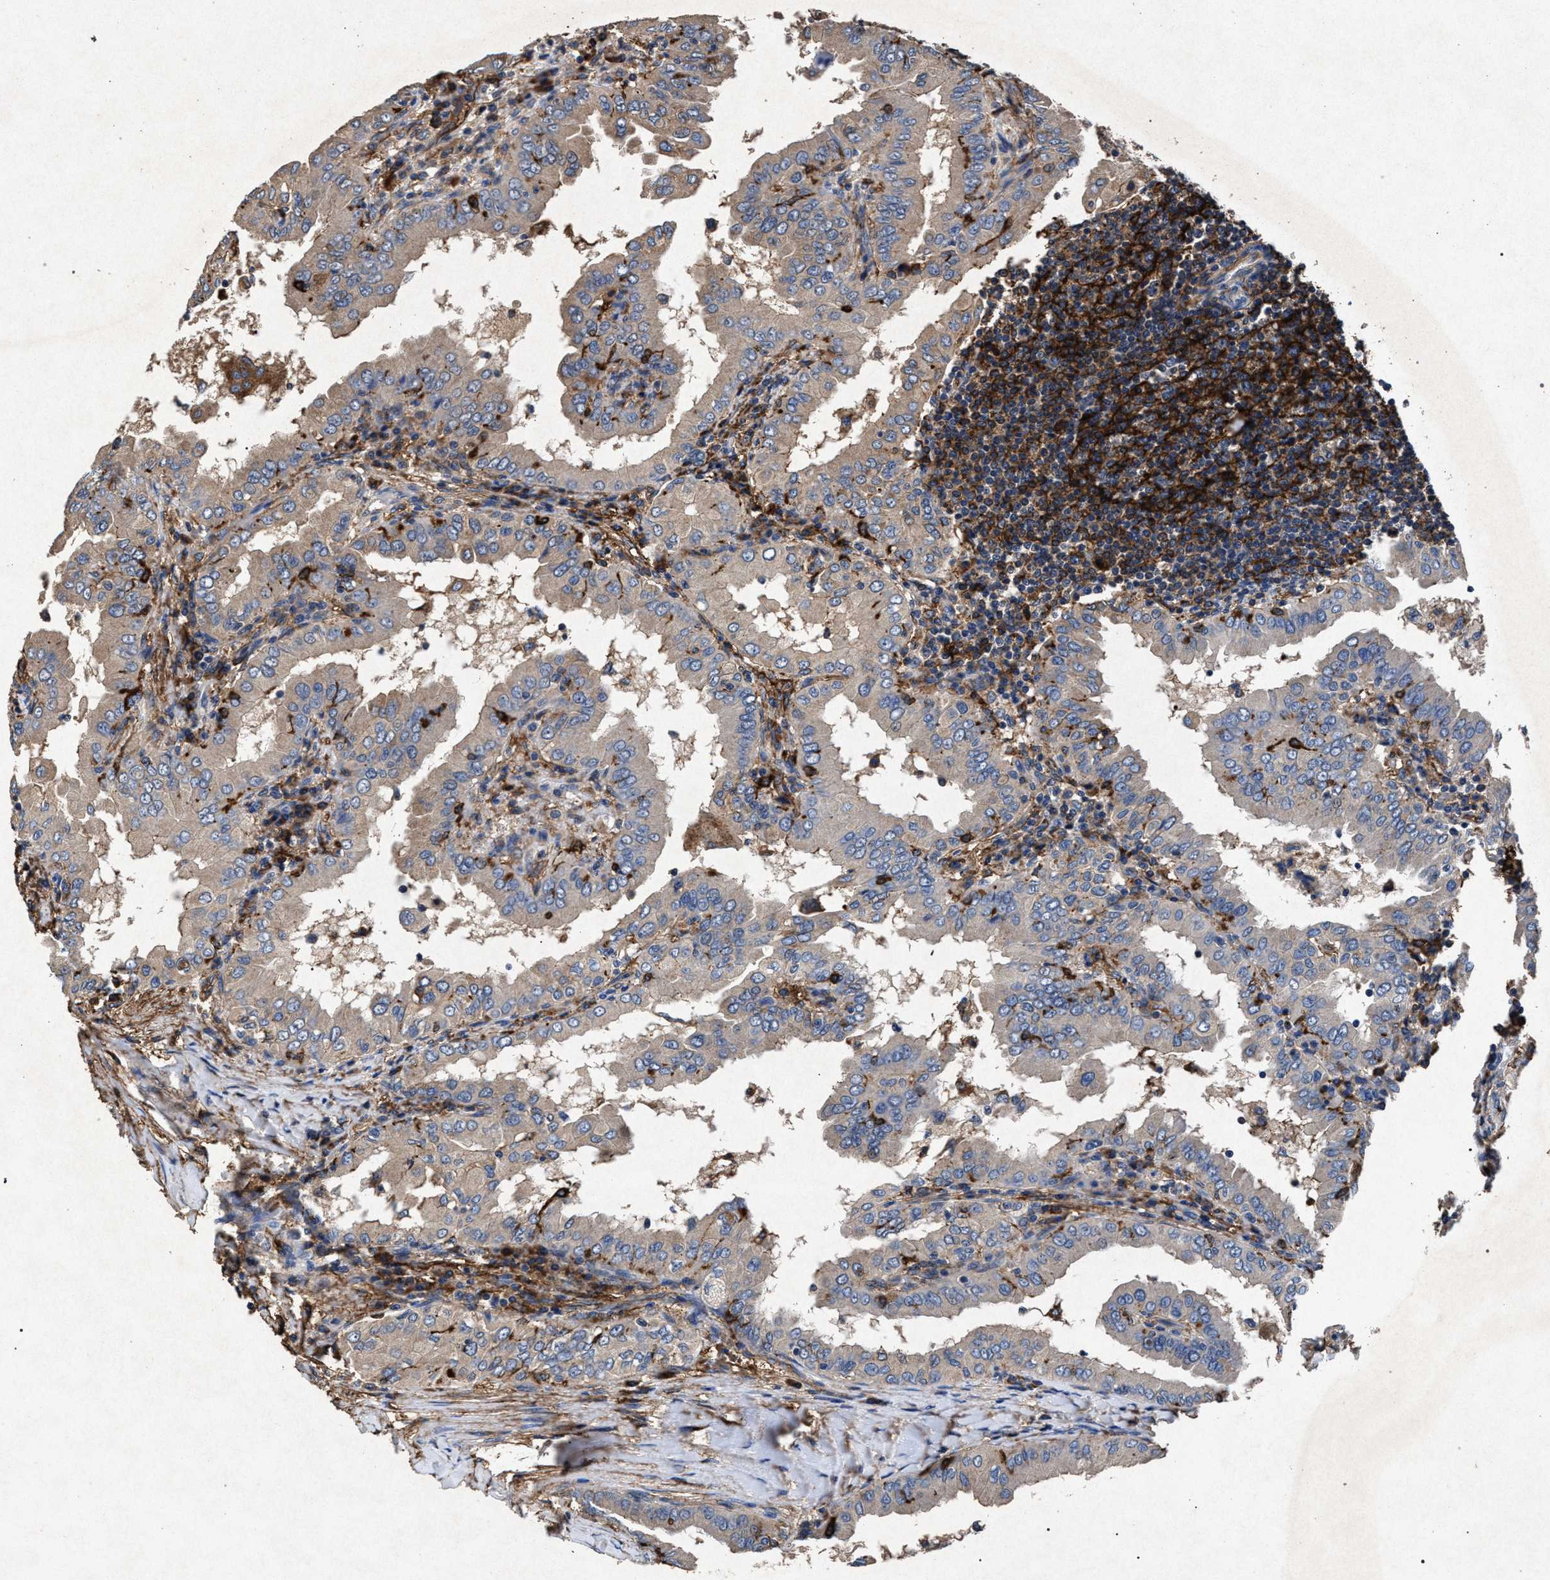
{"staining": {"intensity": "weak", "quantity": "<25%", "location": "cytoplasmic/membranous"}, "tissue": "thyroid cancer", "cell_type": "Tumor cells", "image_type": "cancer", "snomed": [{"axis": "morphology", "description": "Papillary adenocarcinoma, NOS"}, {"axis": "topography", "description": "Thyroid gland"}], "caption": "An image of human thyroid papillary adenocarcinoma is negative for staining in tumor cells. Brightfield microscopy of immunohistochemistry (IHC) stained with DAB (3,3'-diaminobenzidine) (brown) and hematoxylin (blue), captured at high magnification.", "gene": "MARCKS", "patient": {"sex": "male", "age": 33}}